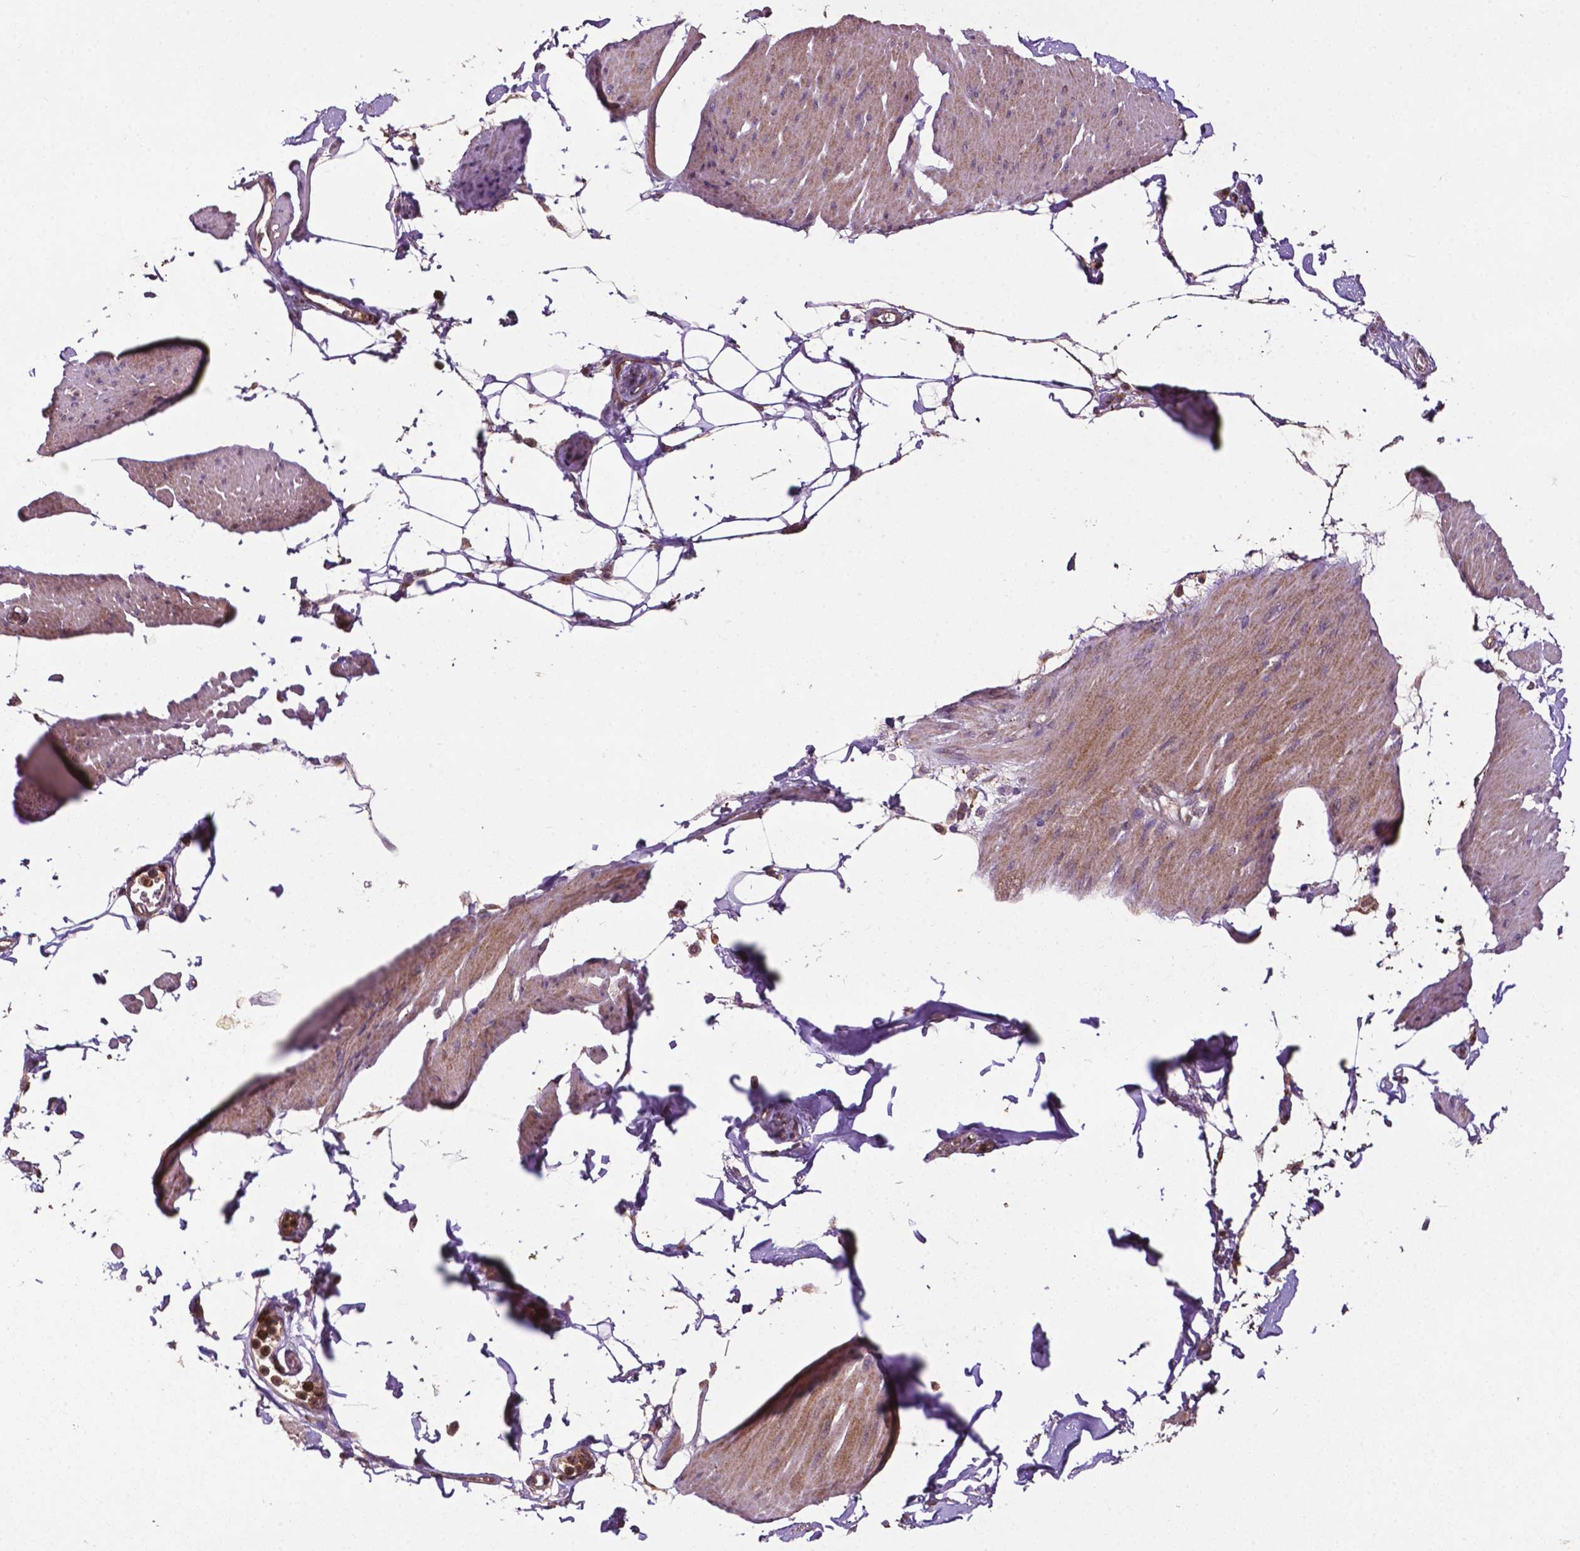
{"staining": {"intensity": "weak", "quantity": "<25%", "location": "cytoplasmic/membranous"}, "tissue": "smooth muscle", "cell_type": "Smooth muscle cells", "image_type": "normal", "snomed": [{"axis": "morphology", "description": "Normal tissue, NOS"}, {"axis": "topography", "description": "Adipose tissue"}, {"axis": "topography", "description": "Smooth muscle"}, {"axis": "topography", "description": "Peripheral nerve tissue"}], "caption": "DAB (3,3'-diaminobenzidine) immunohistochemical staining of unremarkable smooth muscle reveals no significant staining in smooth muscle cells. Nuclei are stained in blue.", "gene": "SMAD3", "patient": {"sex": "male", "age": 83}}